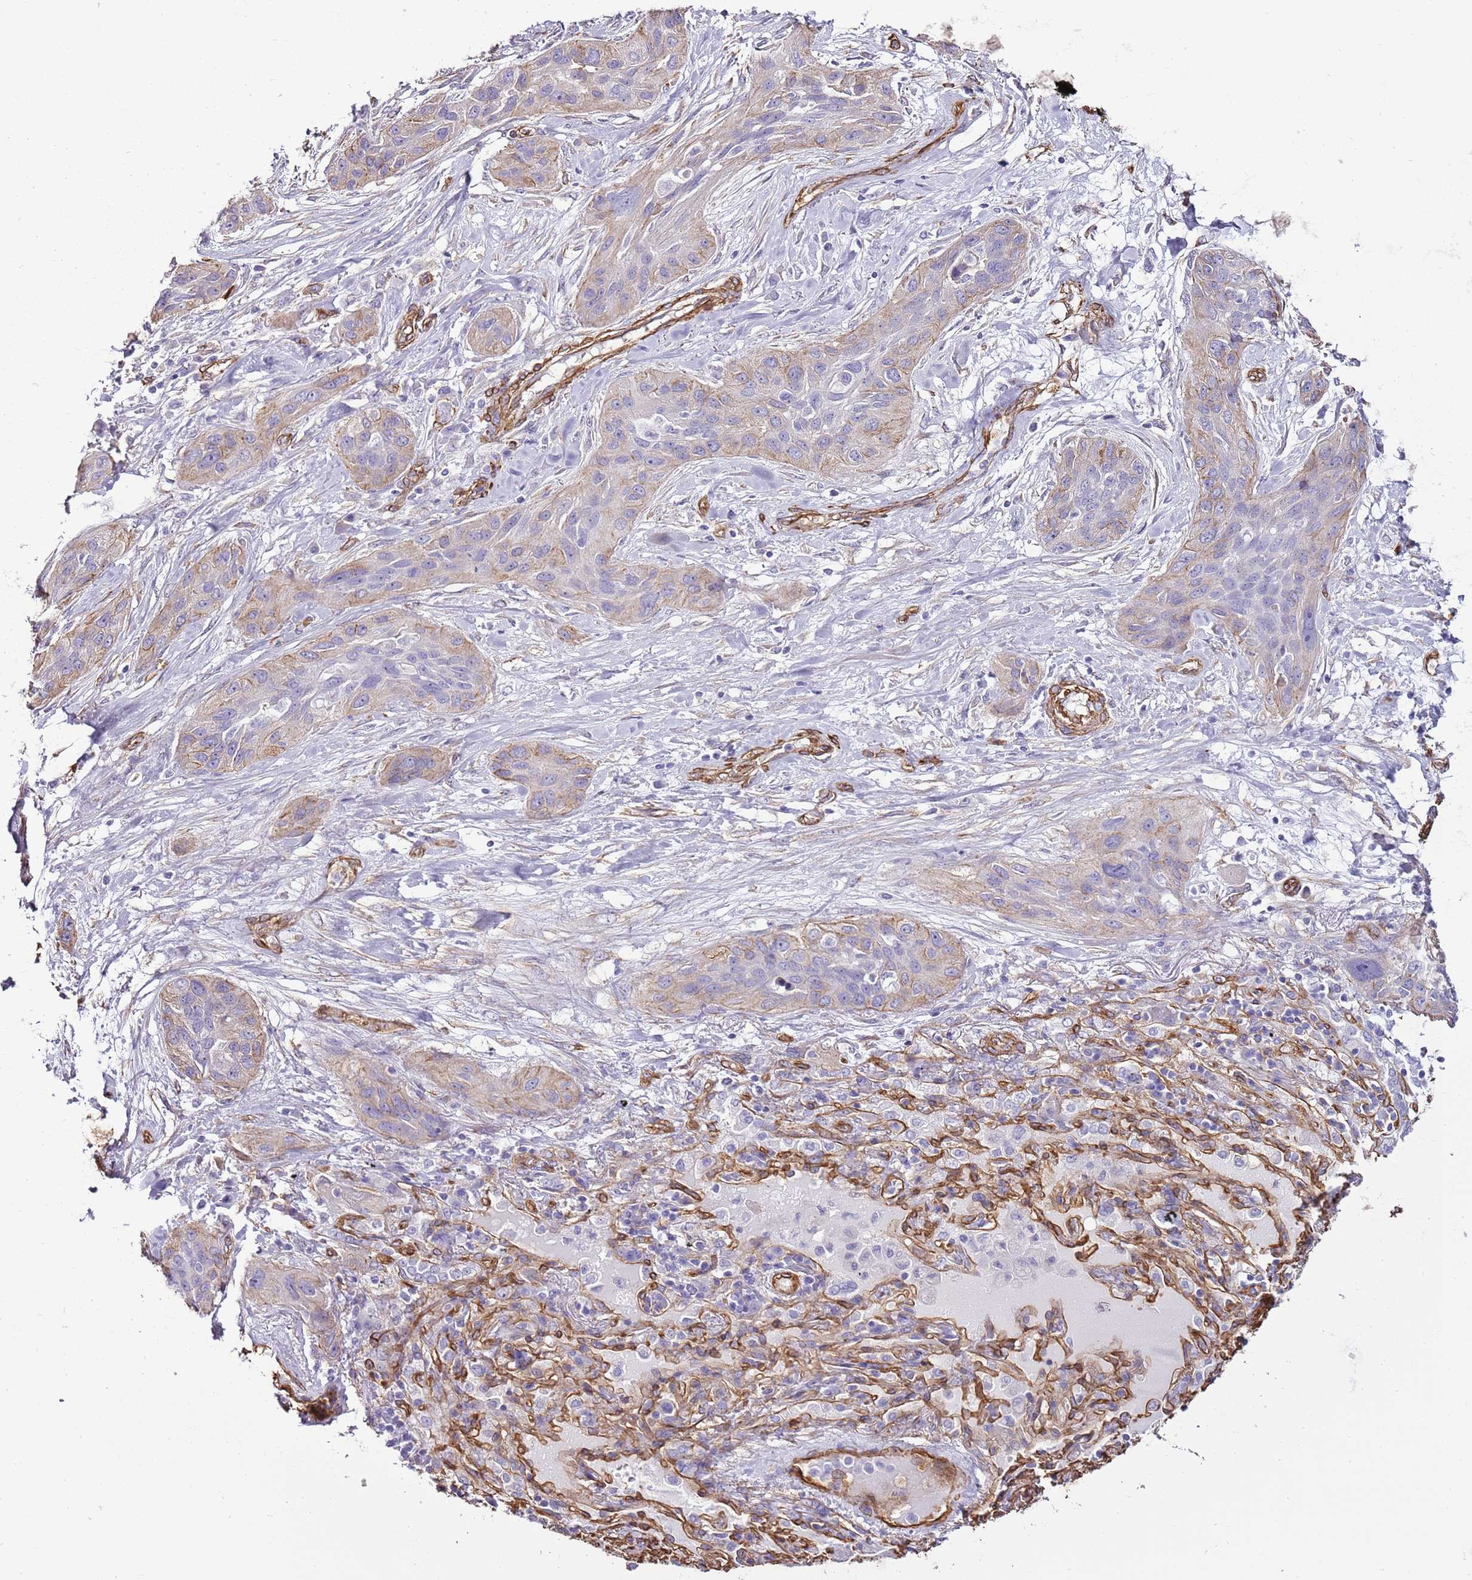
{"staining": {"intensity": "weak", "quantity": "25%-75%", "location": "cytoplasmic/membranous"}, "tissue": "lung cancer", "cell_type": "Tumor cells", "image_type": "cancer", "snomed": [{"axis": "morphology", "description": "Squamous cell carcinoma, NOS"}, {"axis": "topography", "description": "Lung"}], "caption": "A brown stain highlights weak cytoplasmic/membranous positivity of a protein in squamous cell carcinoma (lung) tumor cells. (Stains: DAB (3,3'-diaminobenzidine) in brown, nuclei in blue, Microscopy: brightfield microscopy at high magnification).", "gene": "CTDSPL", "patient": {"sex": "female", "age": 70}}